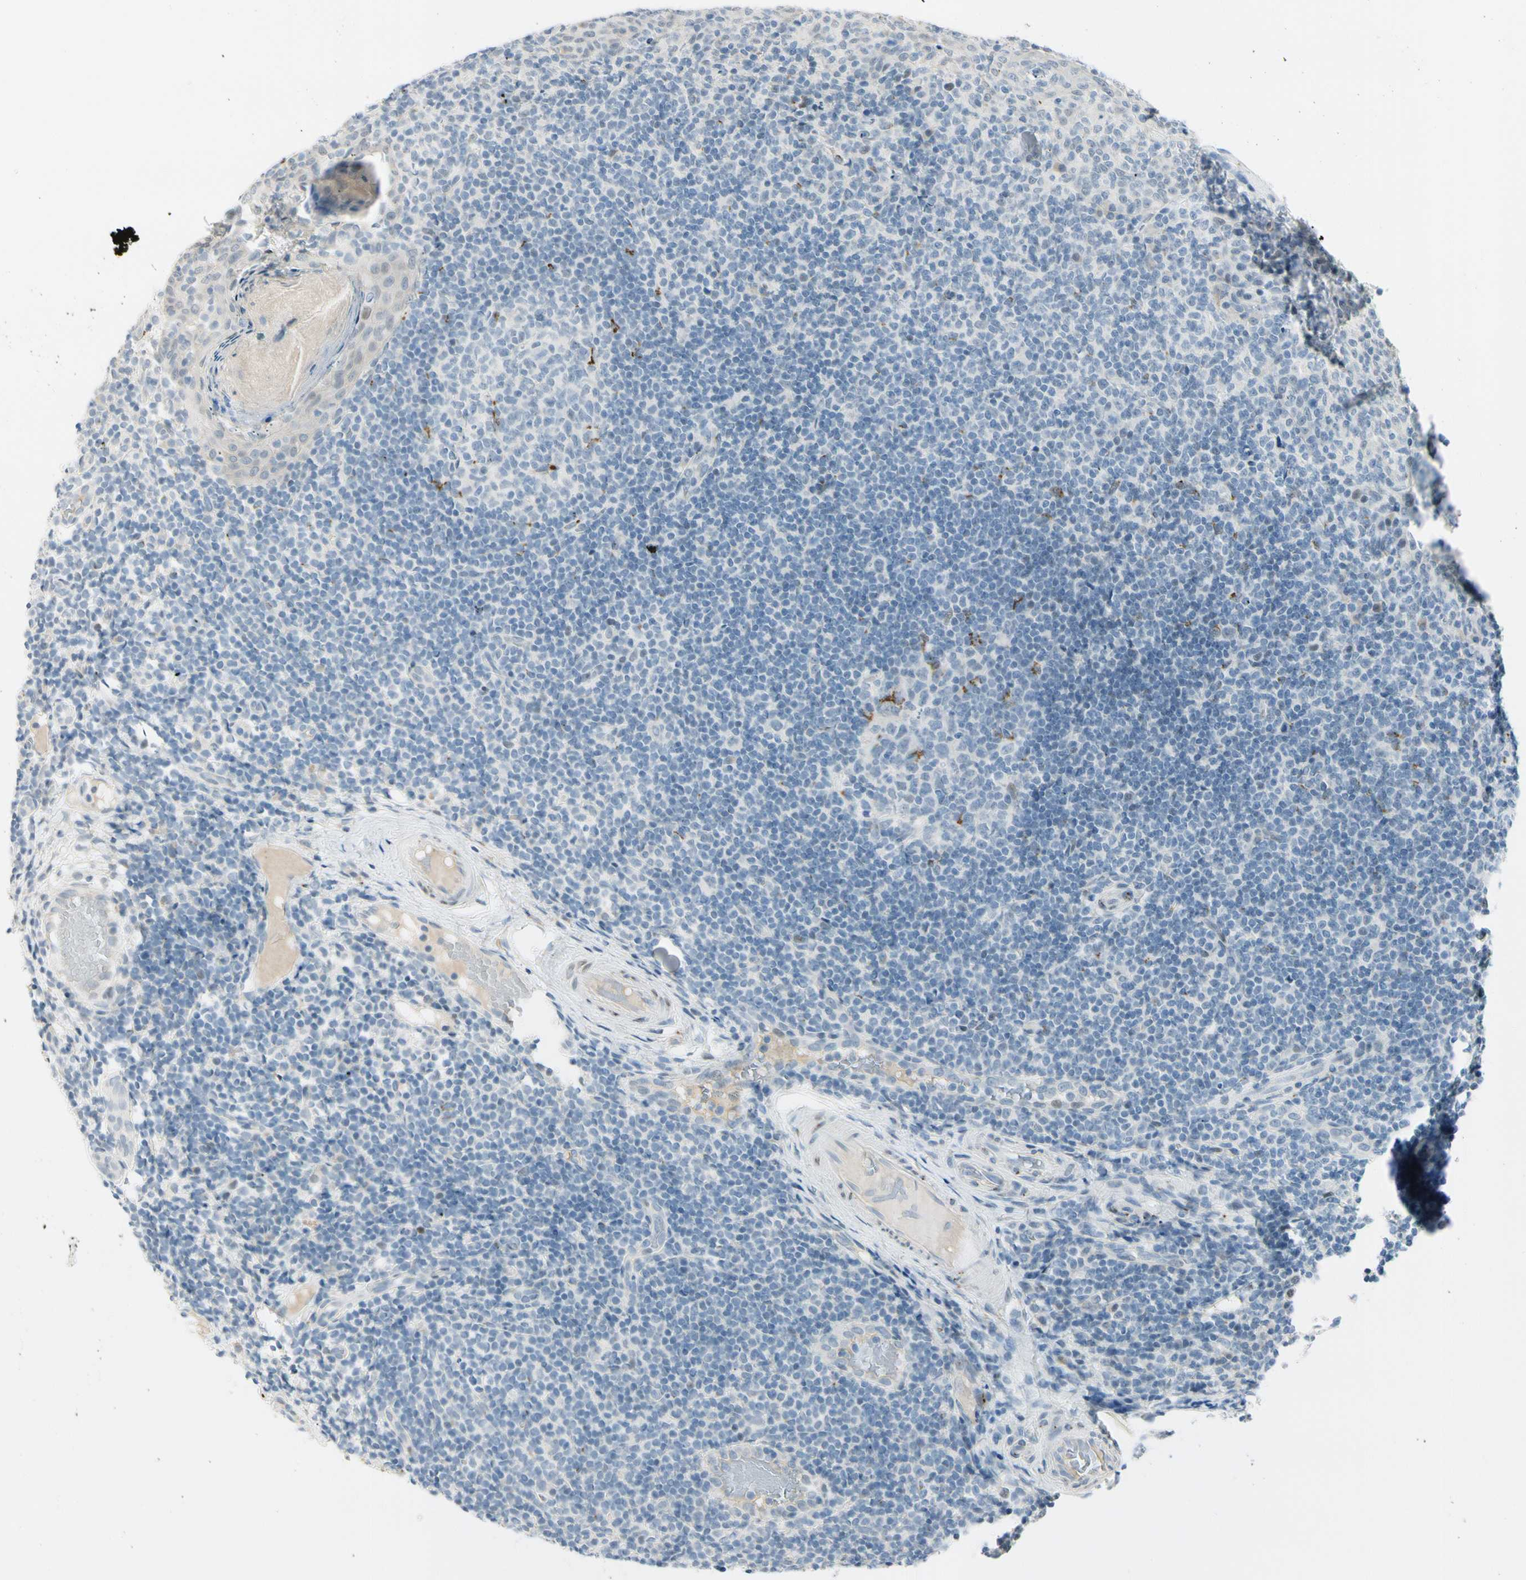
{"staining": {"intensity": "strong", "quantity": "<25%", "location": "cytoplasmic/membranous"}, "tissue": "tonsil", "cell_type": "Germinal center cells", "image_type": "normal", "snomed": [{"axis": "morphology", "description": "Normal tissue, NOS"}, {"axis": "topography", "description": "Tonsil"}], "caption": "A medium amount of strong cytoplasmic/membranous staining is identified in approximately <25% of germinal center cells in benign tonsil. The staining was performed using DAB (3,3'-diaminobenzidine), with brown indicating positive protein expression. Nuclei are stained blue with hematoxylin.", "gene": "B4GALNT1", "patient": {"sex": "female", "age": 19}}